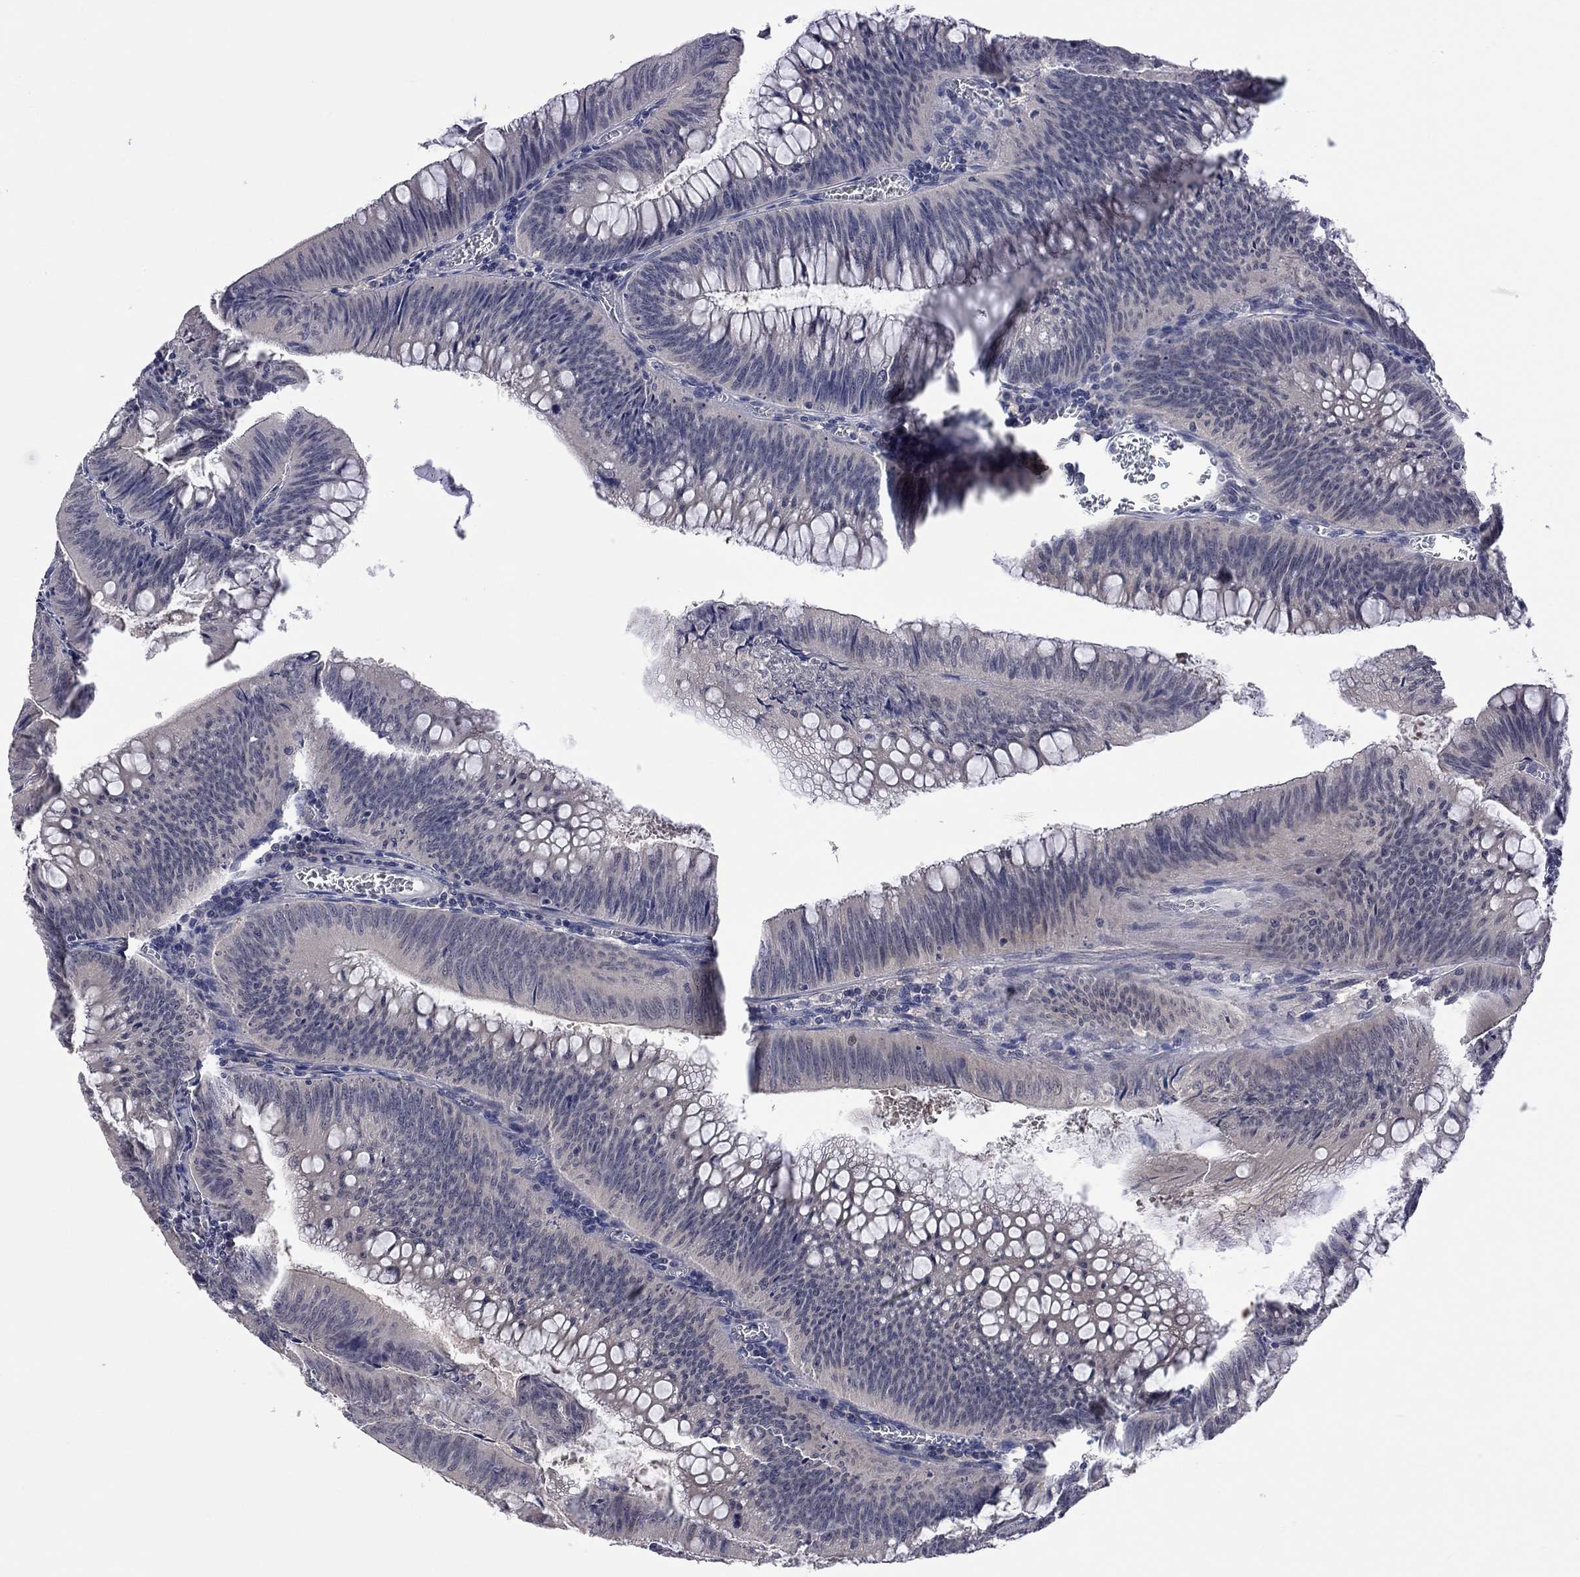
{"staining": {"intensity": "negative", "quantity": "none", "location": "none"}, "tissue": "colorectal cancer", "cell_type": "Tumor cells", "image_type": "cancer", "snomed": [{"axis": "morphology", "description": "Adenocarcinoma, NOS"}, {"axis": "topography", "description": "Rectum"}], "caption": "IHC histopathology image of neoplastic tissue: human colorectal cancer (adenocarcinoma) stained with DAB exhibits no significant protein expression in tumor cells.", "gene": "FABP12", "patient": {"sex": "female", "age": 72}}